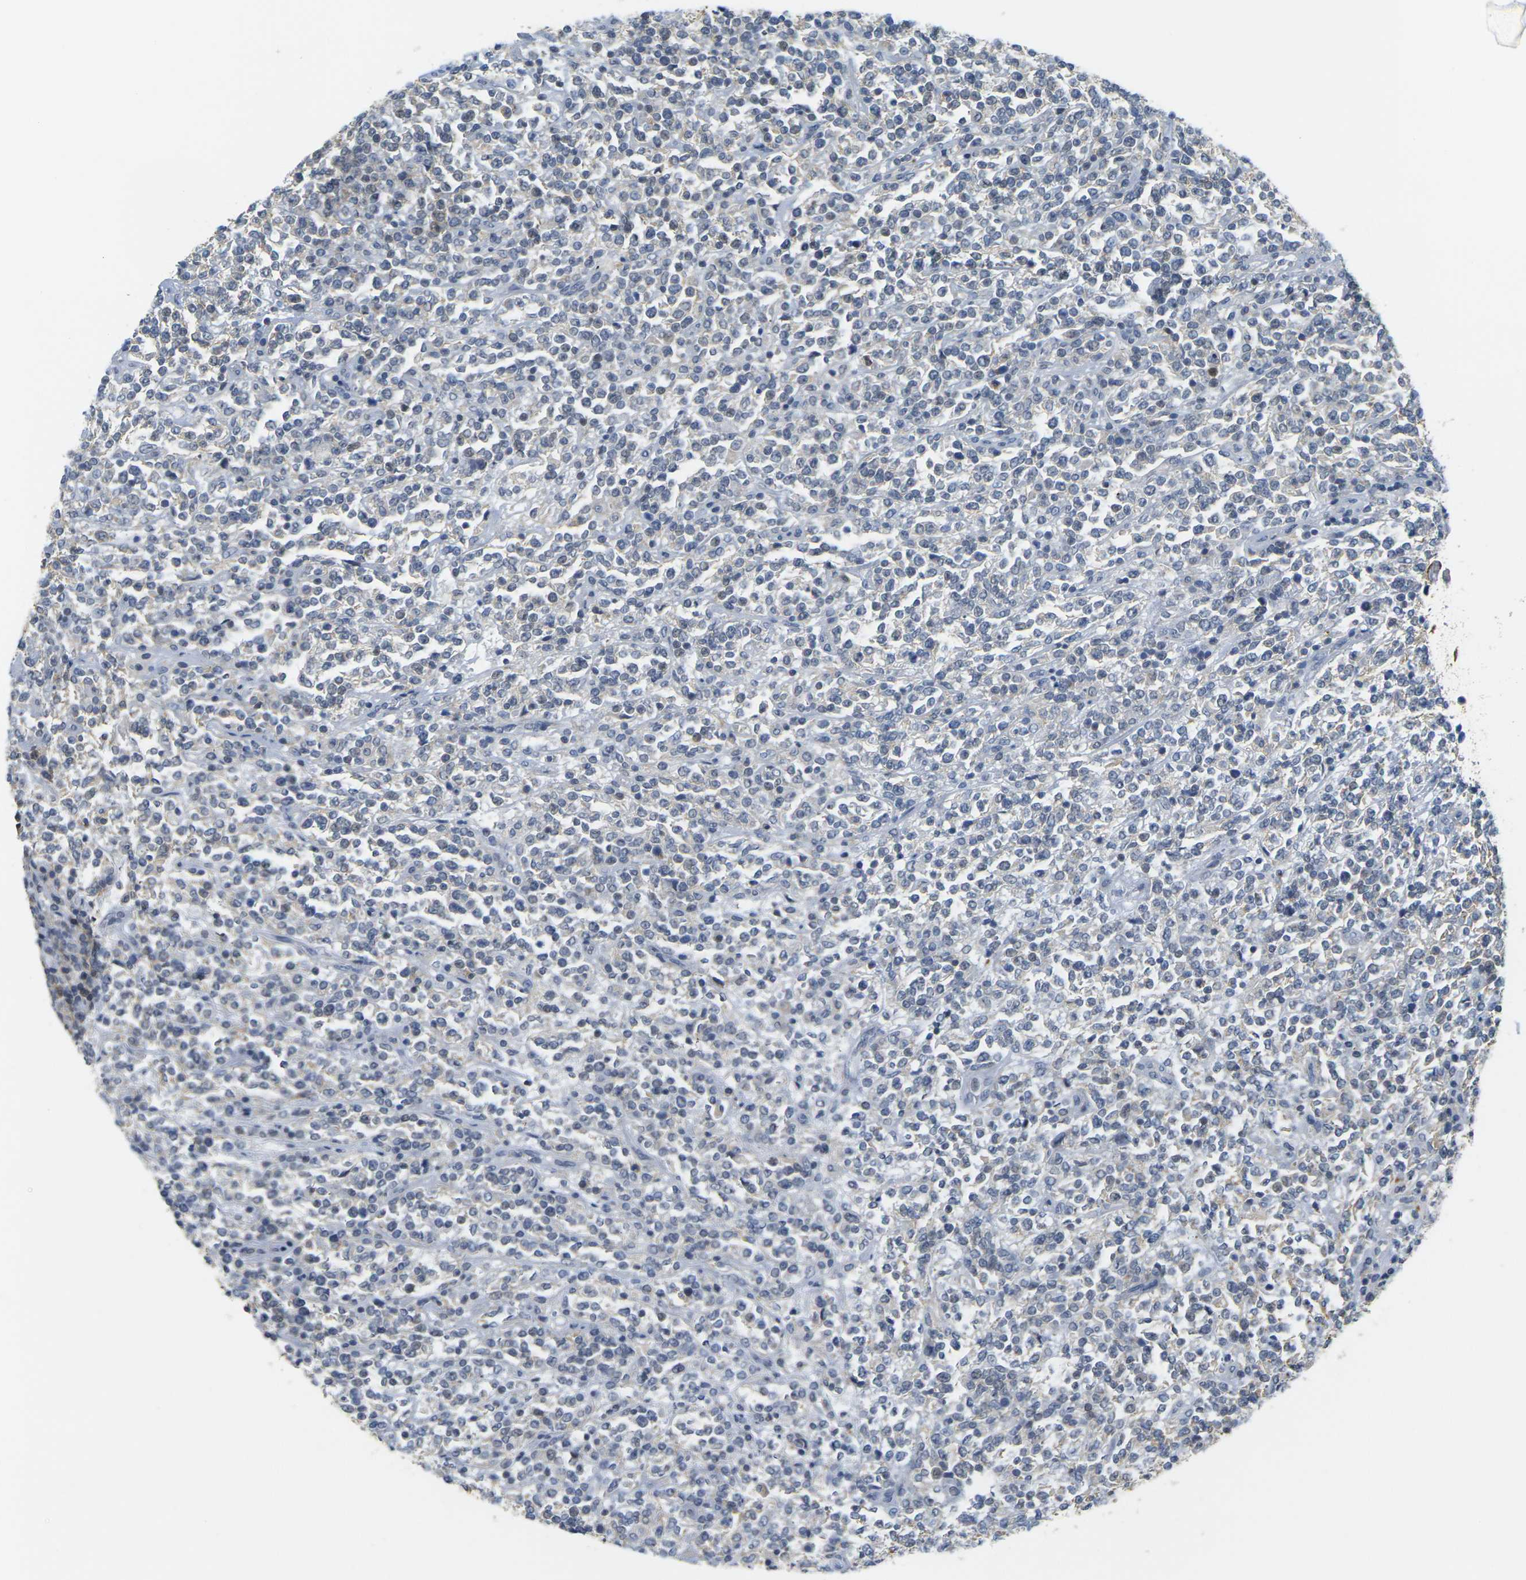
{"staining": {"intensity": "negative", "quantity": "none", "location": "none"}, "tissue": "lymphoma", "cell_type": "Tumor cells", "image_type": "cancer", "snomed": [{"axis": "morphology", "description": "Malignant lymphoma, non-Hodgkin's type, High grade"}, {"axis": "topography", "description": "Soft tissue"}], "caption": "Image shows no protein expression in tumor cells of high-grade malignant lymphoma, non-Hodgkin's type tissue.", "gene": "OTOF", "patient": {"sex": "male", "age": 18}}